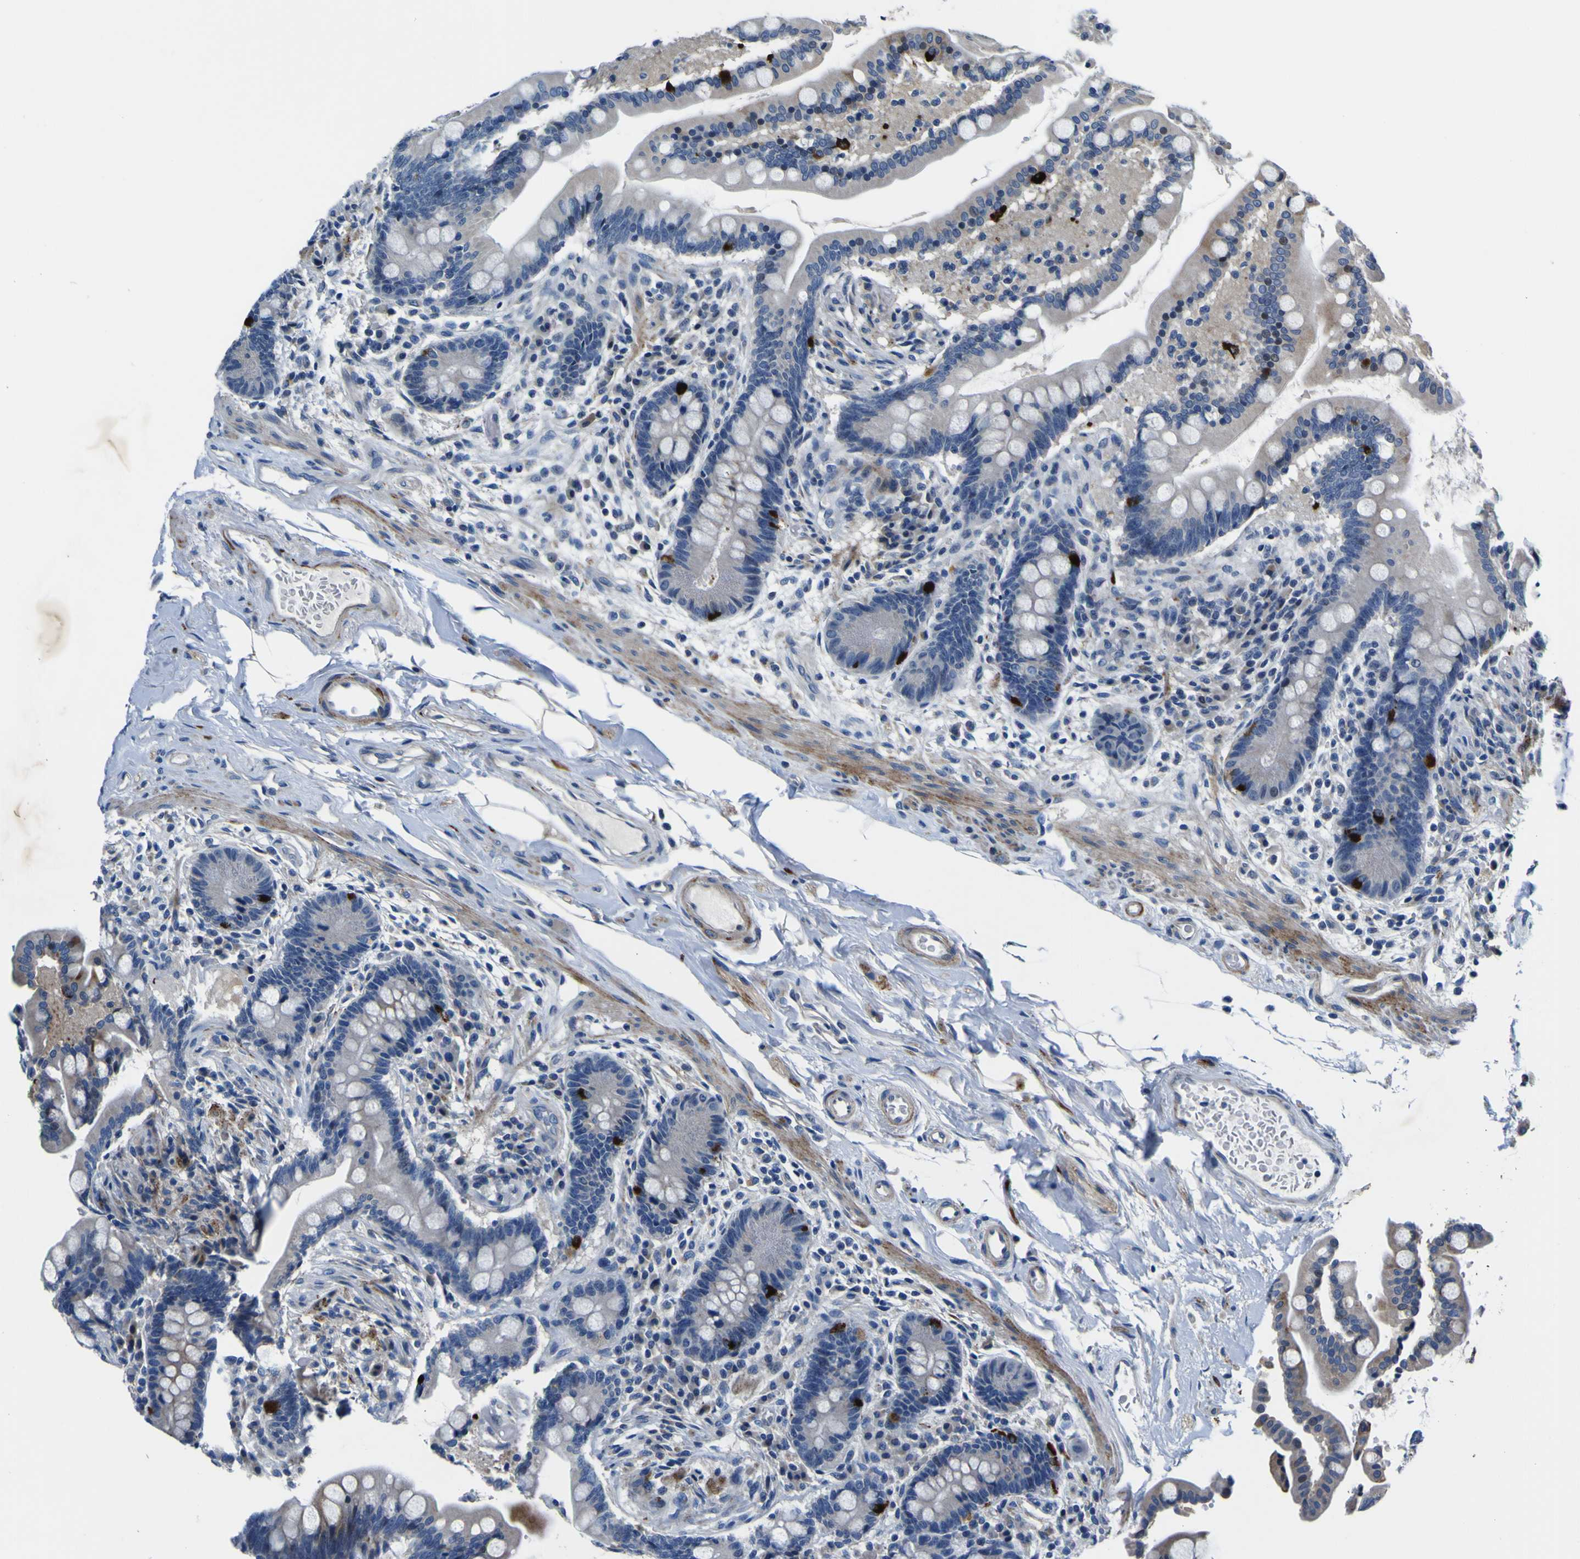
{"staining": {"intensity": "moderate", "quantity": ">75%", "location": "cytoplasmic/membranous"}, "tissue": "colon", "cell_type": "Endothelial cells", "image_type": "normal", "snomed": [{"axis": "morphology", "description": "Normal tissue, NOS"}, {"axis": "topography", "description": "Colon"}], "caption": "IHC histopathology image of benign colon: colon stained using IHC demonstrates medium levels of moderate protein expression localized specifically in the cytoplasmic/membranous of endothelial cells, appearing as a cytoplasmic/membranous brown color.", "gene": "AGAP3", "patient": {"sex": "male", "age": 73}}